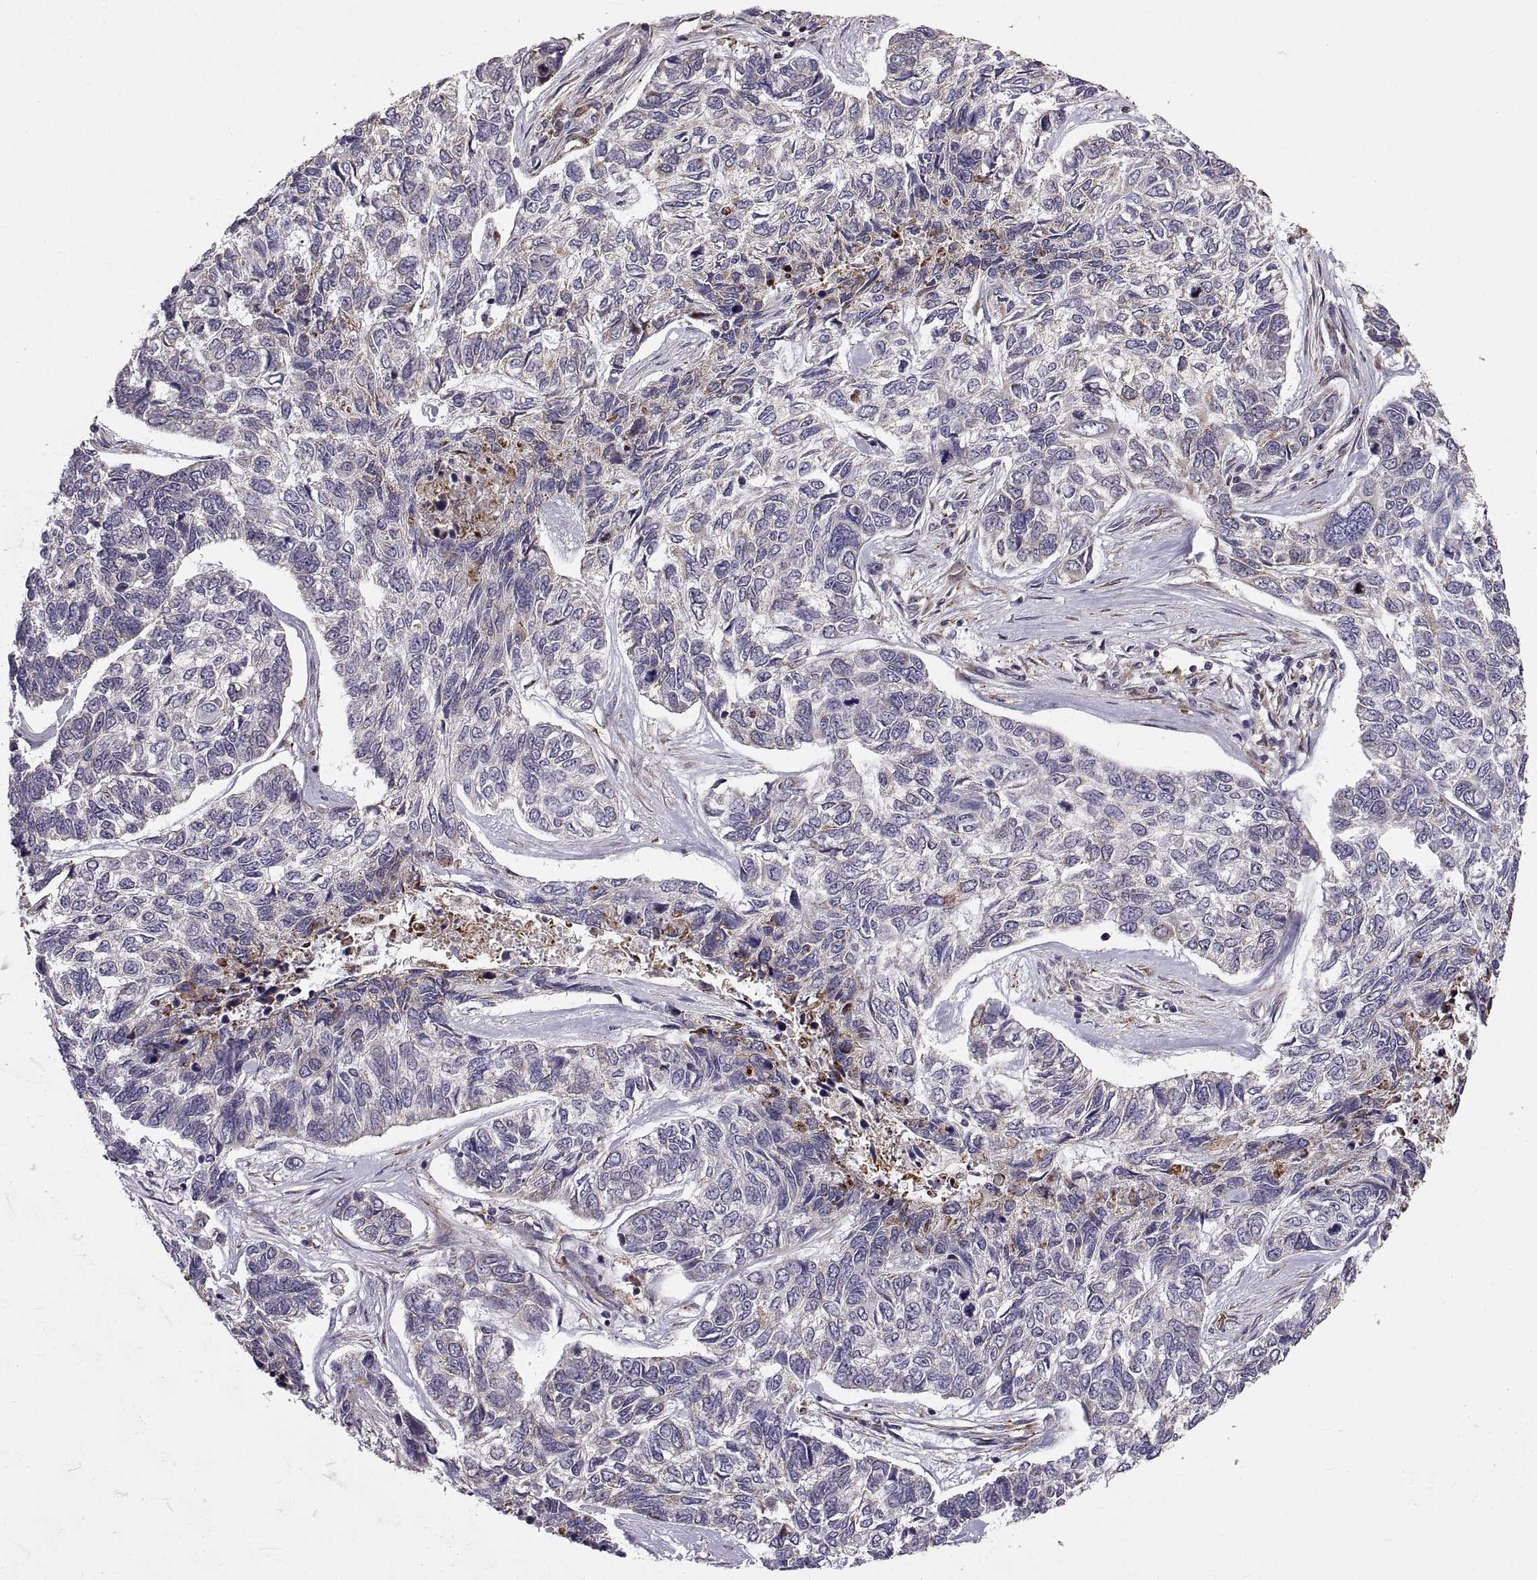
{"staining": {"intensity": "negative", "quantity": "none", "location": "none"}, "tissue": "skin cancer", "cell_type": "Tumor cells", "image_type": "cancer", "snomed": [{"axis": "morphology", "description": "Basal cell carcinoma"}, {"axis": "topography", "description": "Skin"}], "caption": "This is an immunohistochemistry (IHC) histopathology image of skin cancer. There is no positivity in tumor cells.", "gene": "PLEKHB2", "patient": {"sex": "female", "age": 65}}